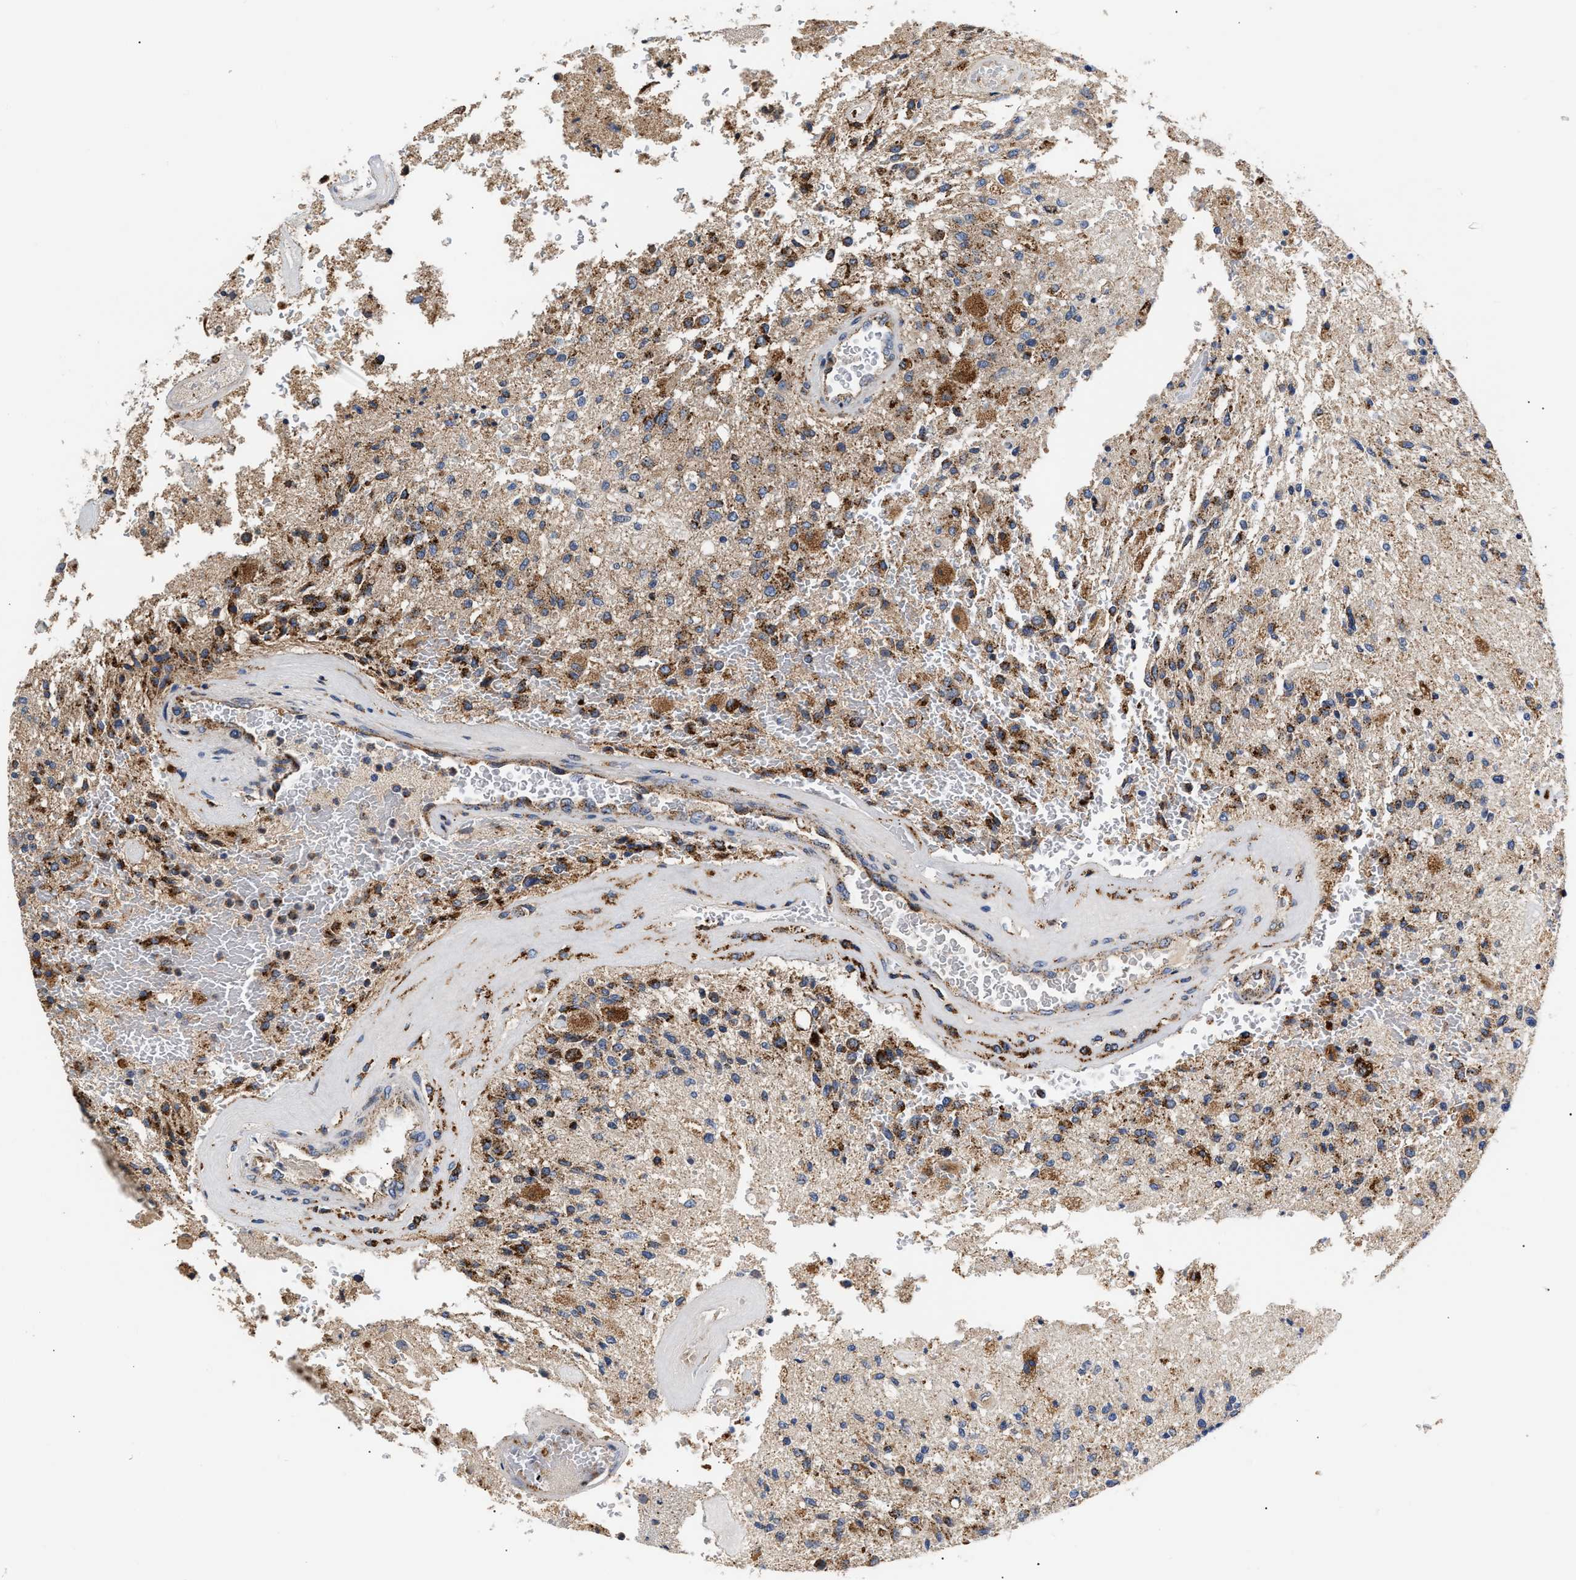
{"staining": {"intensity": "moderate", "quantity": "25%-75%", "location": "cytoplasmic/membranous"}, "tissue": "glioma", "cell_type": "Tumor cells", "image_type": "cancer", "snomed": [{"axis": "morphology", "description": "Normal tissue, NOS"}, {"axis": "morphology", "description": "Glioma, malignant, High grade"}, {"axis": "topography", "description": "Cerebral cortex"}], "caption": "Immunohistochemical staining of glioma demonstrates moderate cytoplasmic/membranous protein positivity in about 25%-75% of tumor cells.", "gene": "CCDC146", "patient": {"sex": "male", "age": 77}}